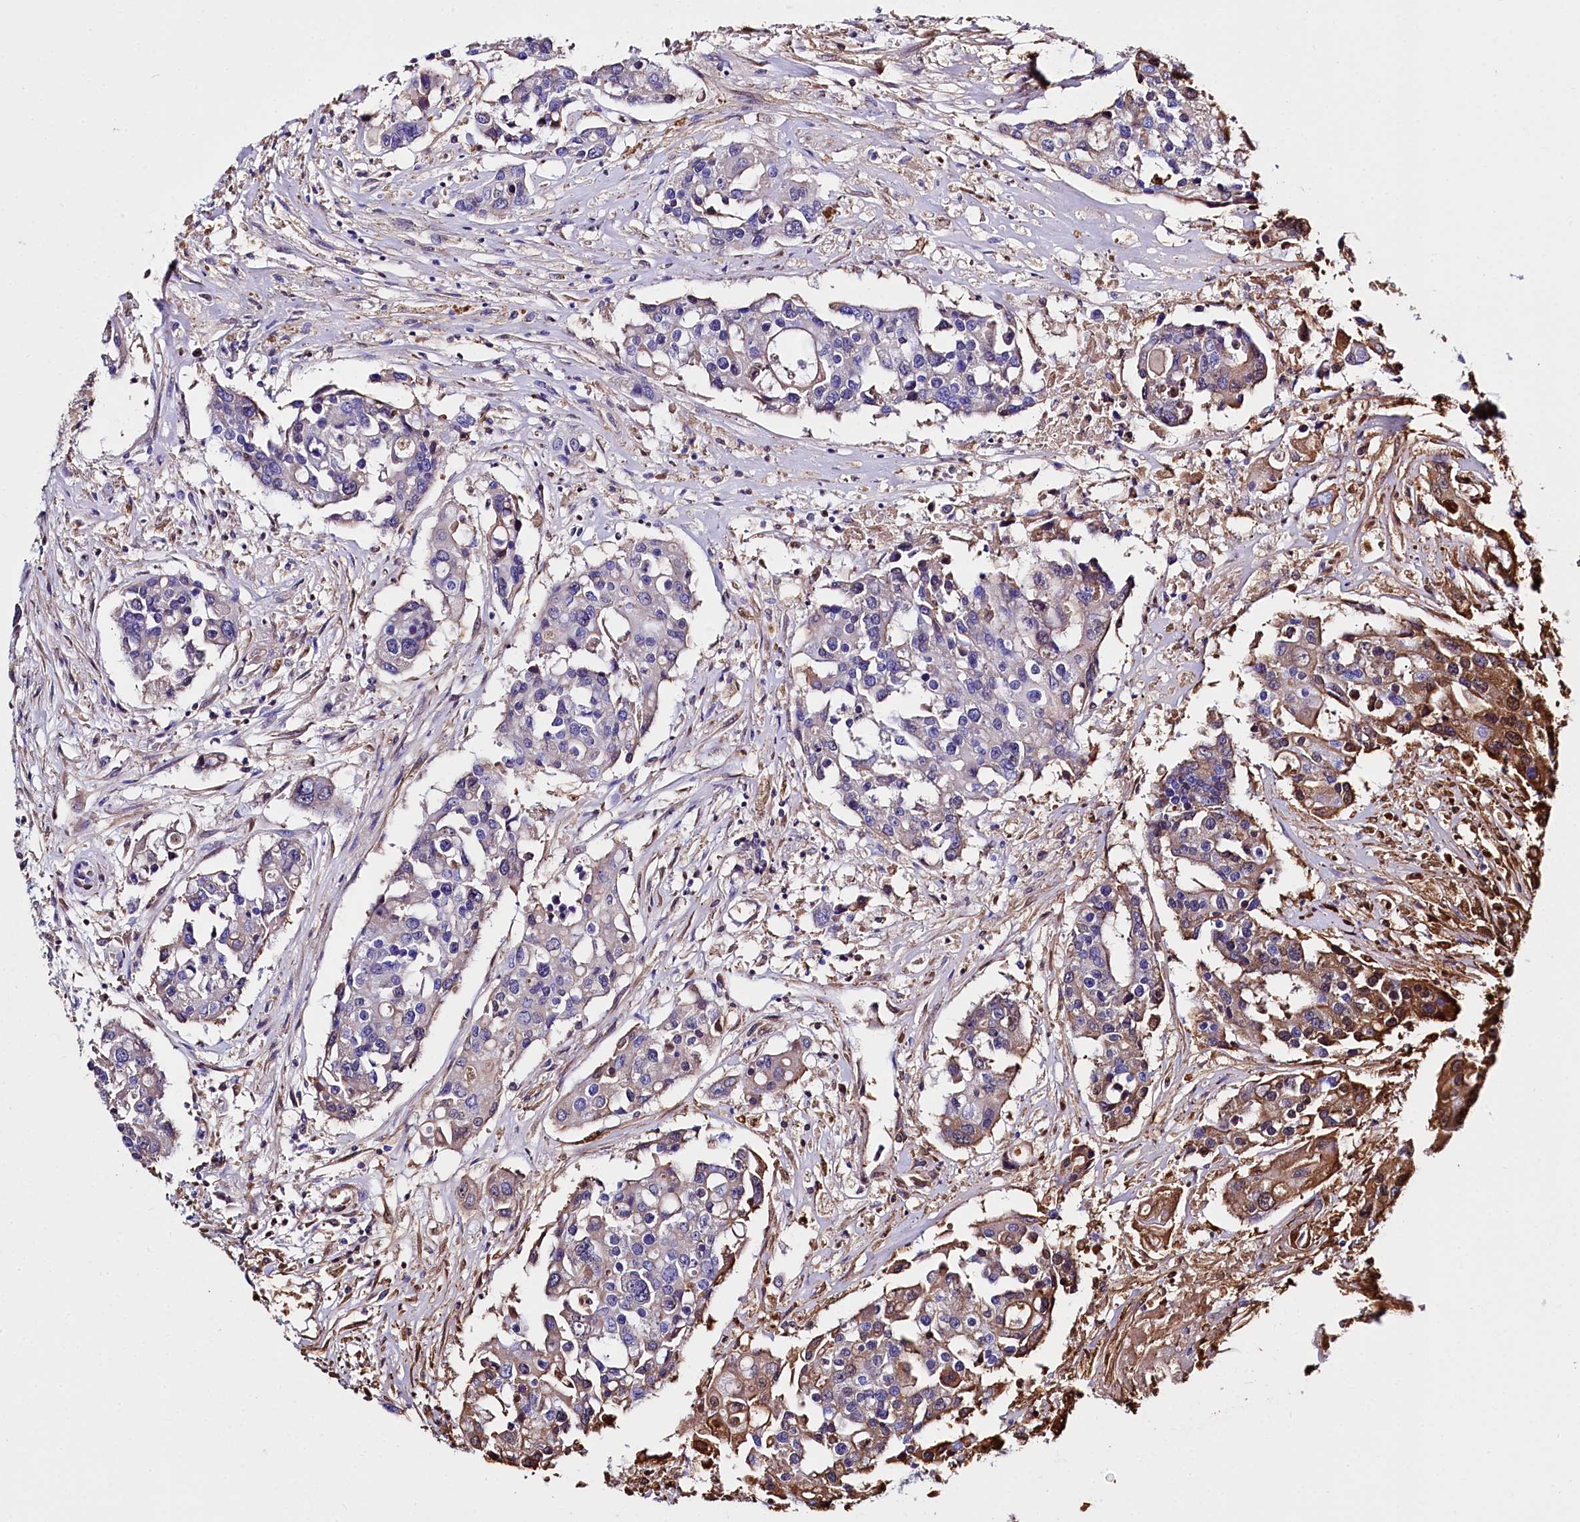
{"staining": {"intensity": "strong", "quantity": "<25%", "location": "cytoplasmic/membranous,nuclear"}, "tissue": "colorectal cancer", "cell_type": "Tumor cells", "image_type": "cancer", "snomed": [{"axis": "morphology", "description": "Adenocarcinoma, NOS"}, {"axis": "topography", "description": "Colon"}], "caption": "This is a micrograph of immunohistochemistry (IHC) staining of adenocarcinoma (colorectal), which shows strong expression in the cytoplasmic/membranous and nuclear of tumor cells.", "gene": "RPUSD3", "patient": {"sex": "male", "age": 77}}